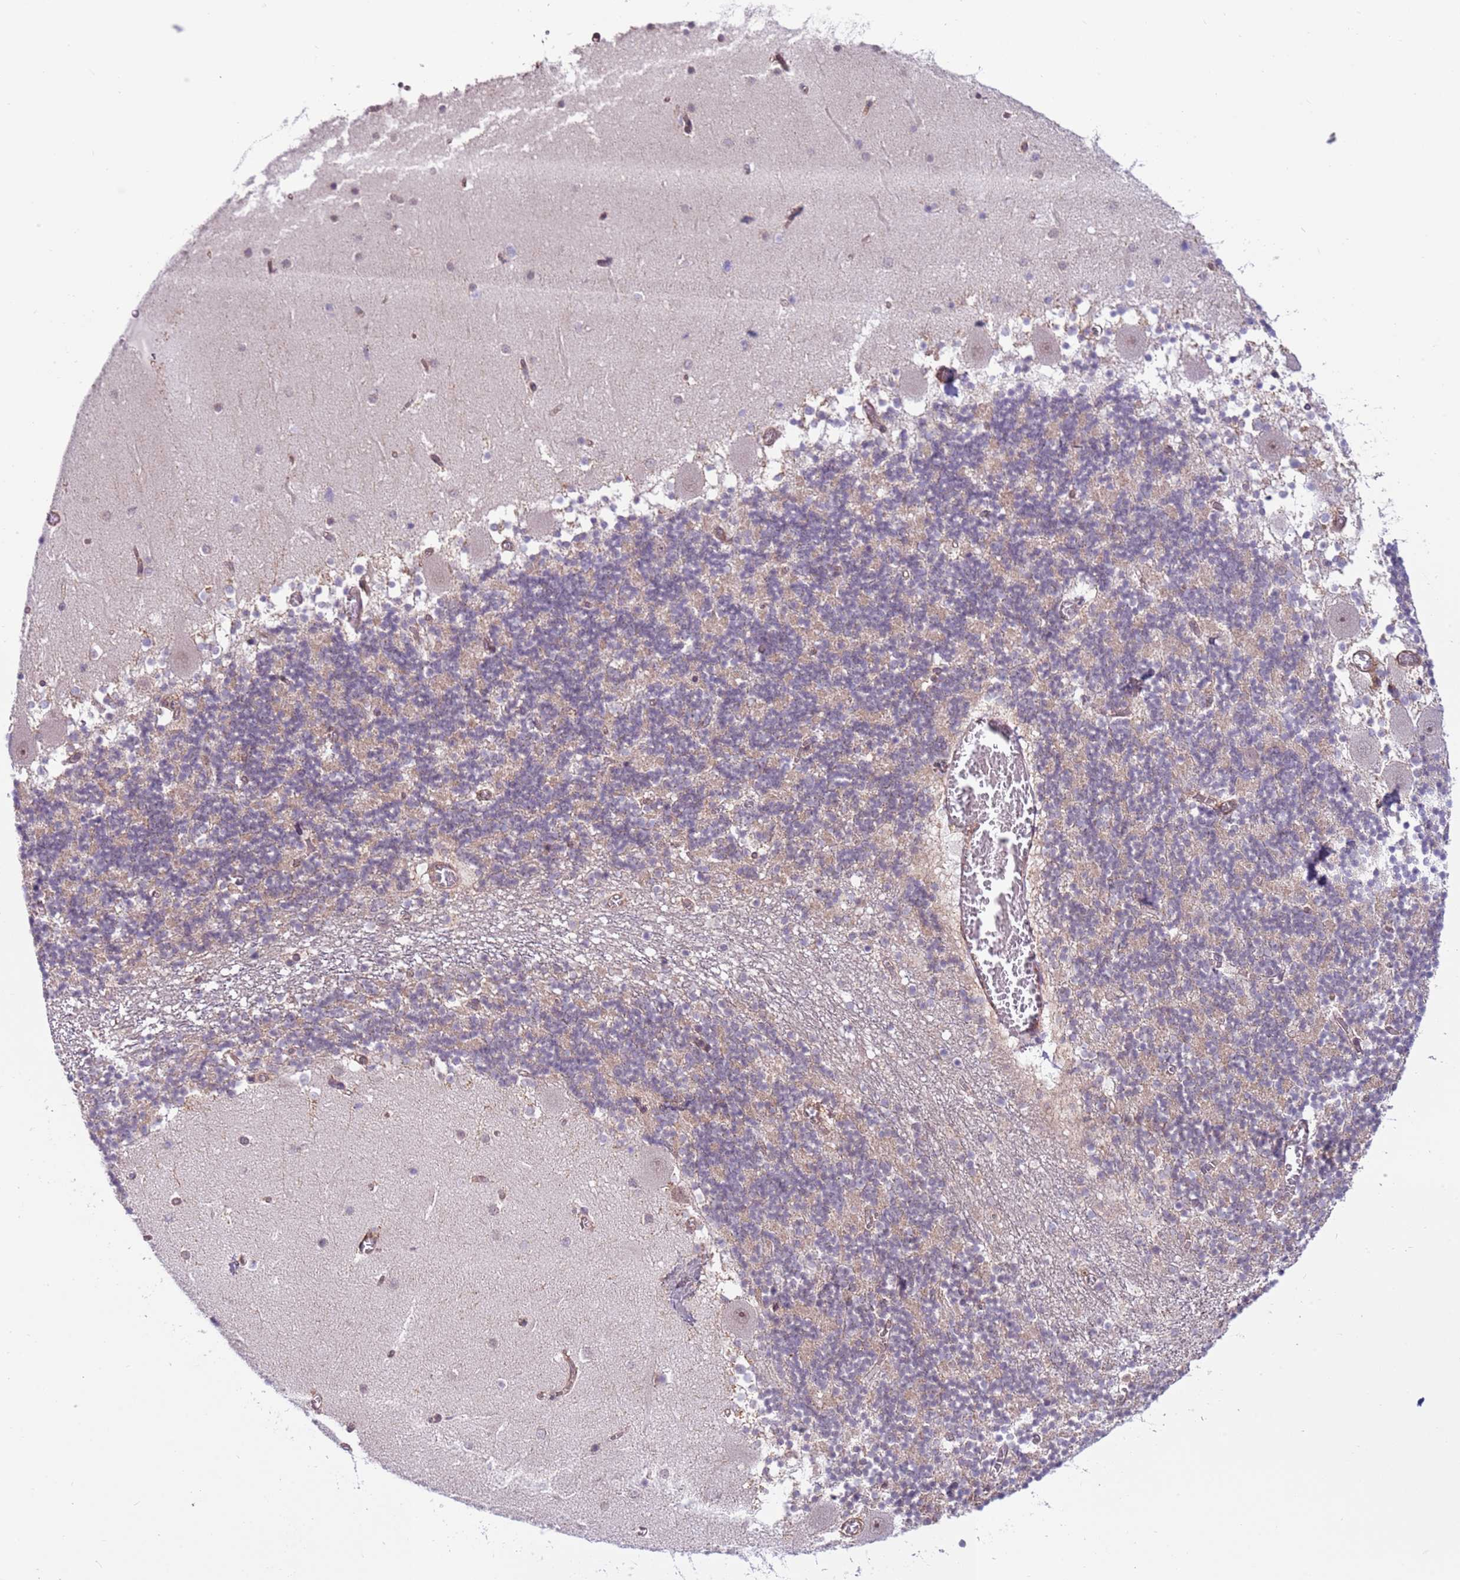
{"staining": {"intensity": "negative", "quantity": "none", "location": "none"}, "tissue": "cerebellum", "cell_type": "Cells in granular layer", "image_type": "normal", "snomed": [{"axis": "morphology", "description": "Normal tissue, NOS"}, {"axis": "topography", "description": "Cerebellum"}], "caption": "Immunohistochemistry (IHC) of benign cerebellum displays no expression in cells in granular layer.", "gene": "DCAF4", "patient": {"sex": "female", "age": 28}}